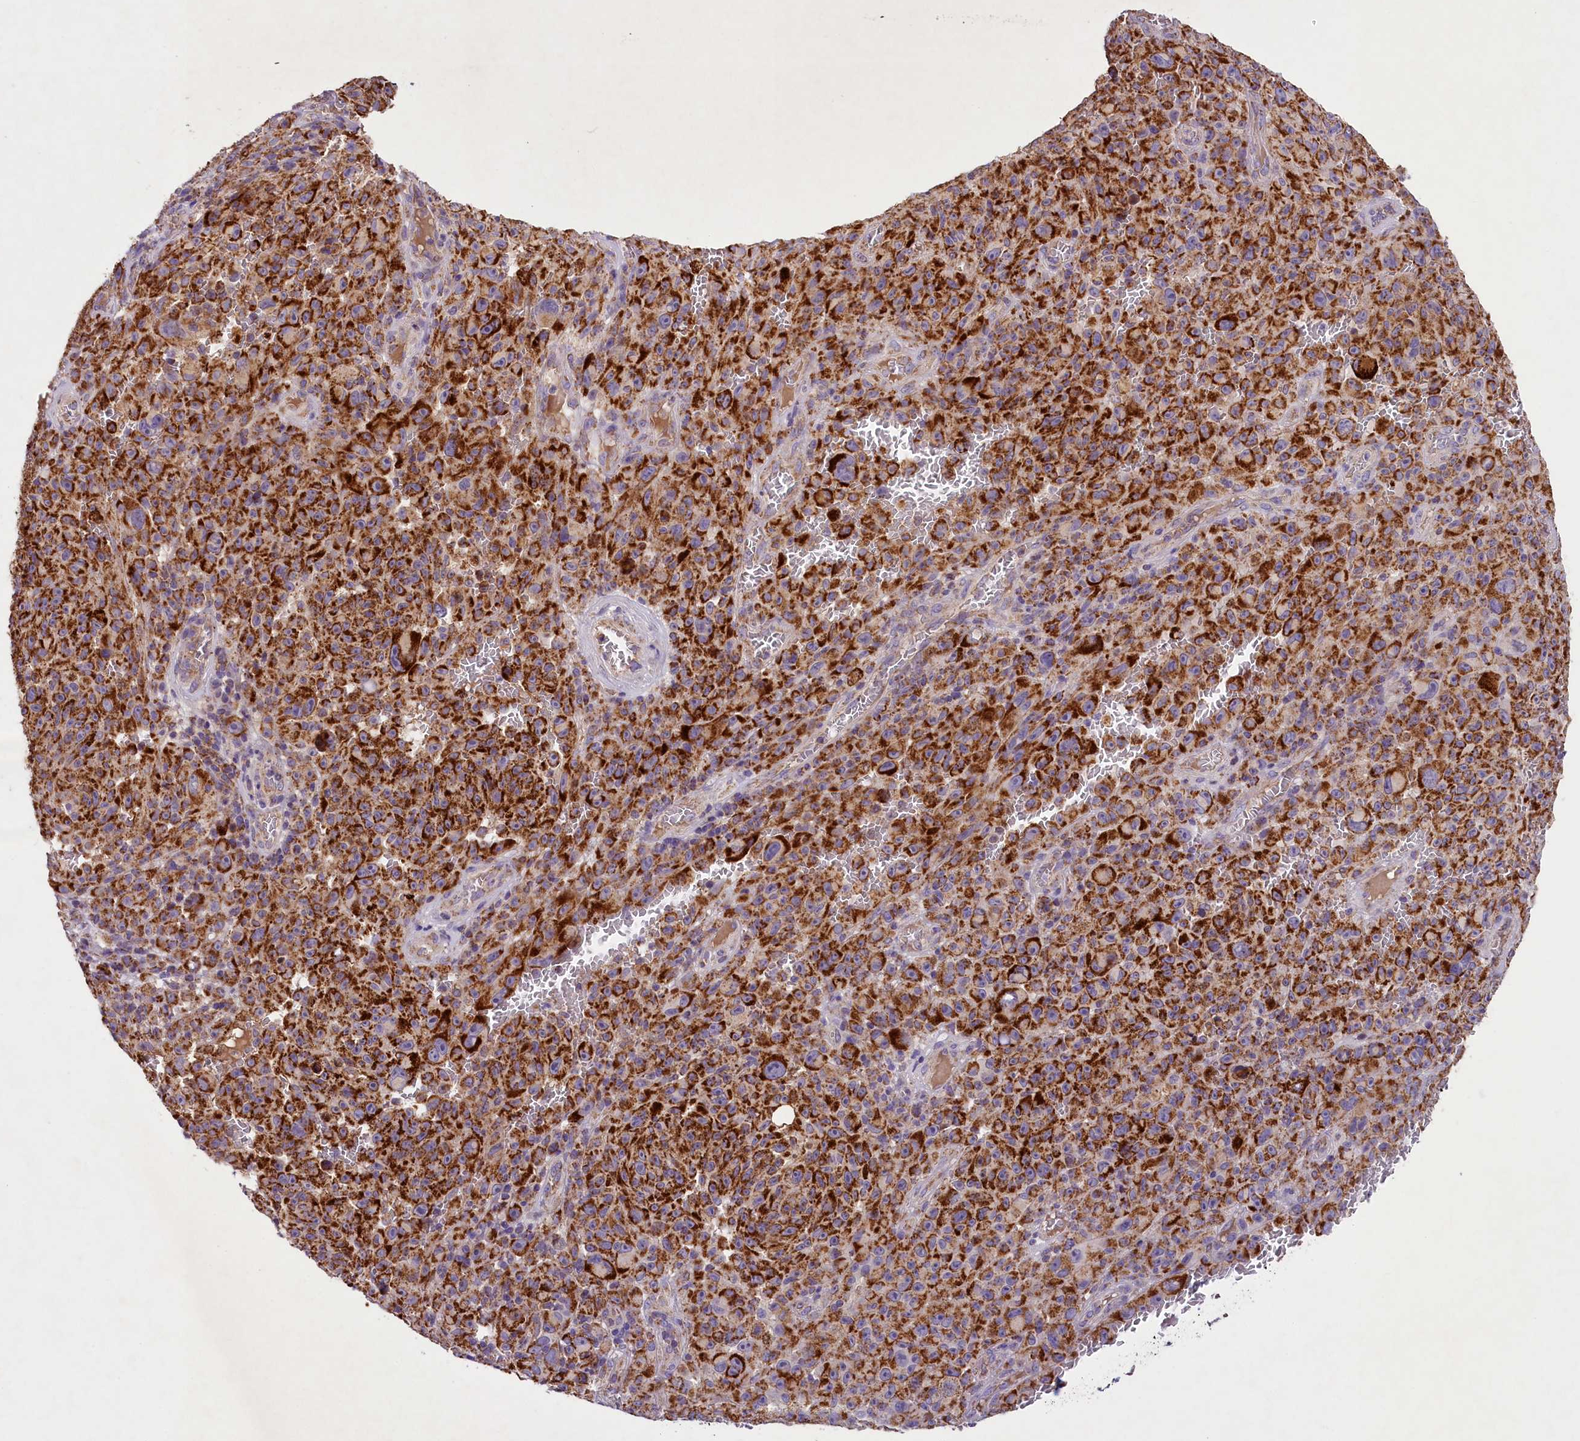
{"staining": {"intensity": "strong", "quantity": ">75%", "location": "cytoplasmic/membranous"}, "tissue": "melanoma", "cell_type": "Tumor cells", "image_type": "cancer", "snomed": [{"axis": "morphology", "description": "Malignant melanoma, NOS"}, {"axis": "topography", "description": "Skin"}], "caption": "The histopathology image demonstrates immunohistochemical staining of melanoma. There is strong cytoplasmic/membranous staining is appreciated in about >75% of tumor cells.", "gene": "PMPCB", "patient": {"sex": "female", "age": 82}}